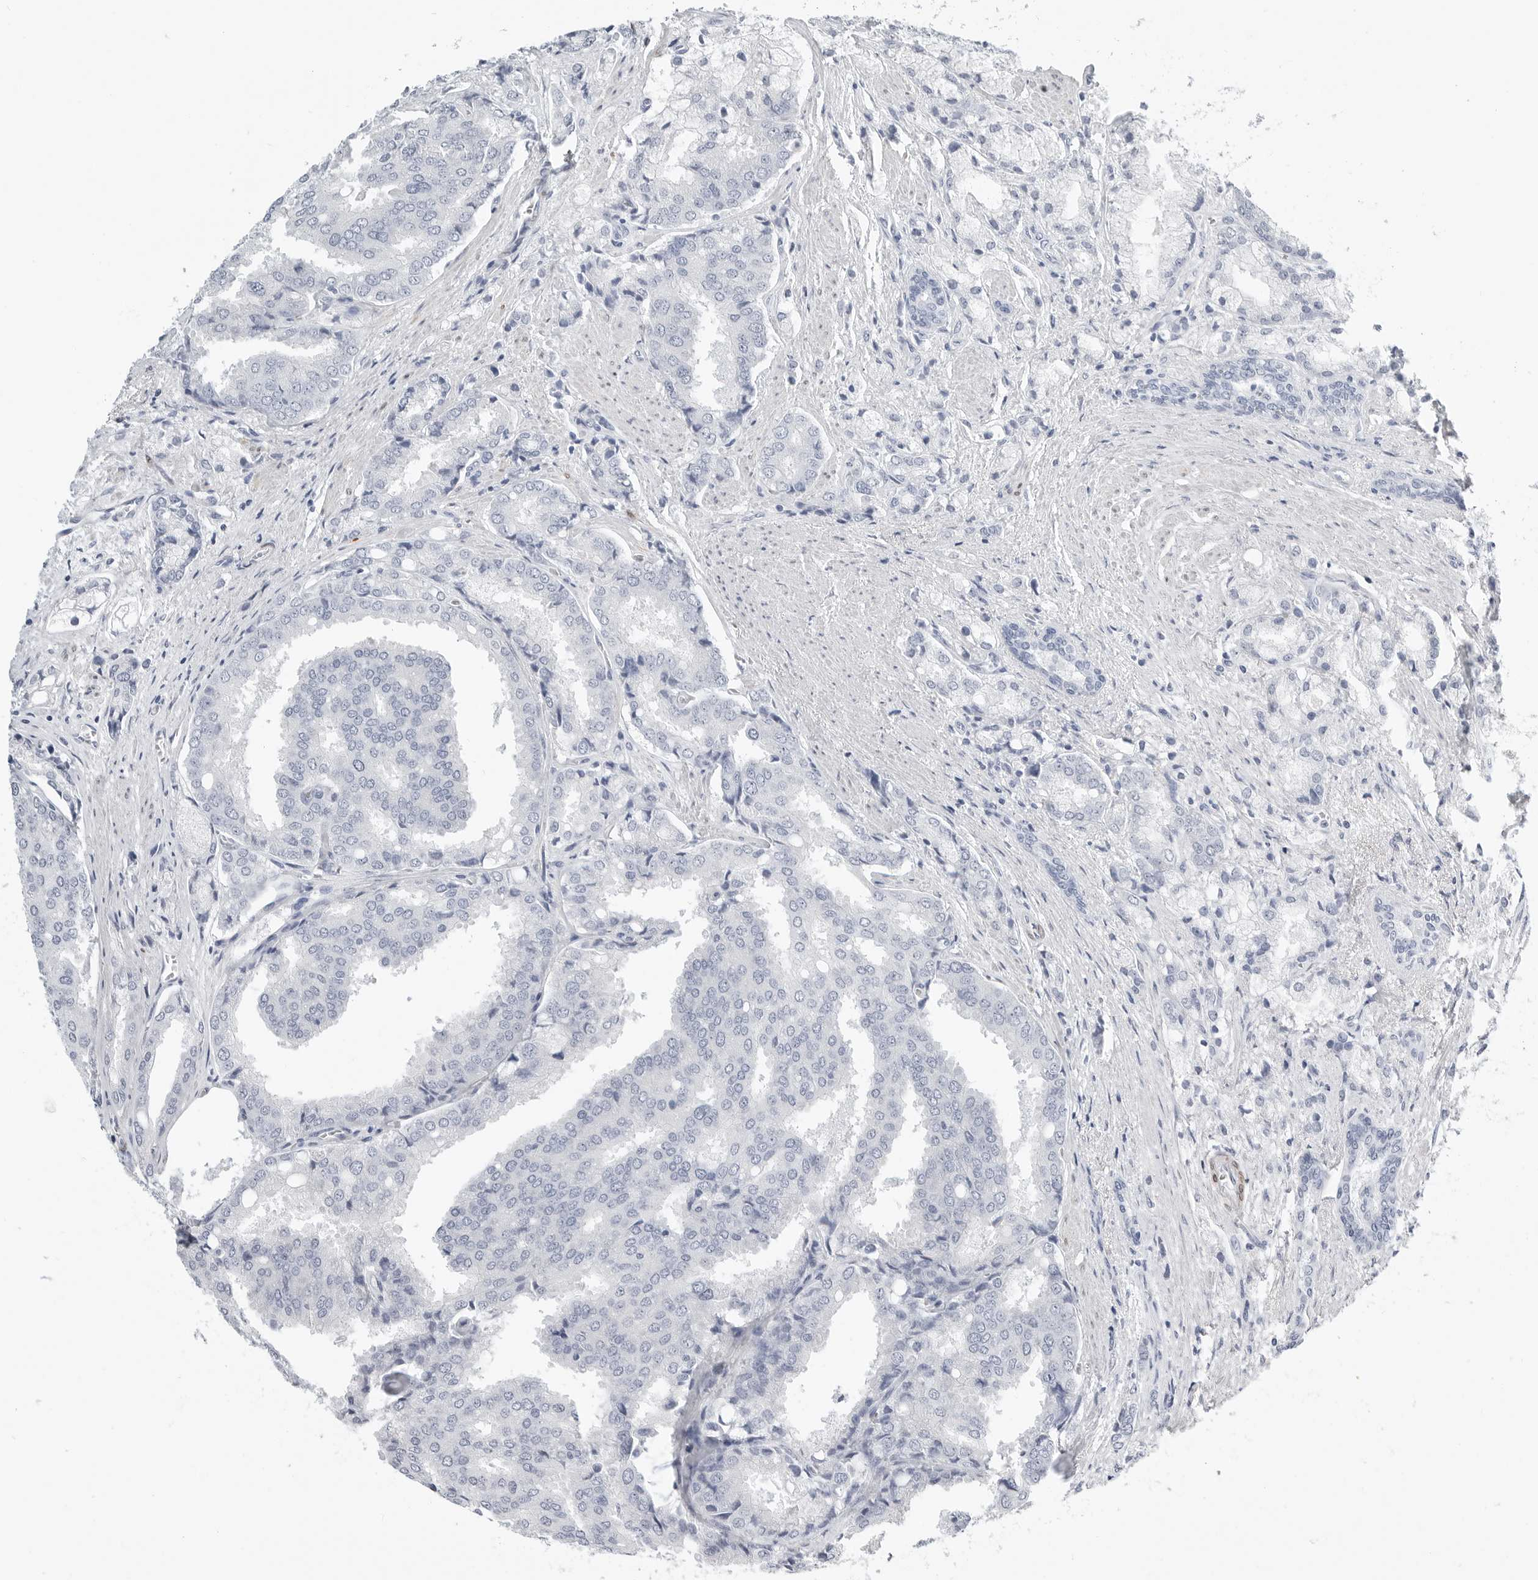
{"staining": {"intensity": "negative", "quantity": "none", "location": "none"}, "tissue": "prostate cancer", "cell_type": "Tumor cells", "image_type": "cancer", "snomed": [{"axis": "morphology", "description": "Adenocarcinoma, High grade"}, {"axis": "topography", "description": "Prostate"}], "caption": "Immunohistochemistry (IHC) histopathology image of prostate cancer (adenocarcinoma (high-grade)) stained for a protein (brown), which displays no staining in tumor cells.", "gene": "PLN", "patient": {"sex": "male", "age": 50}}